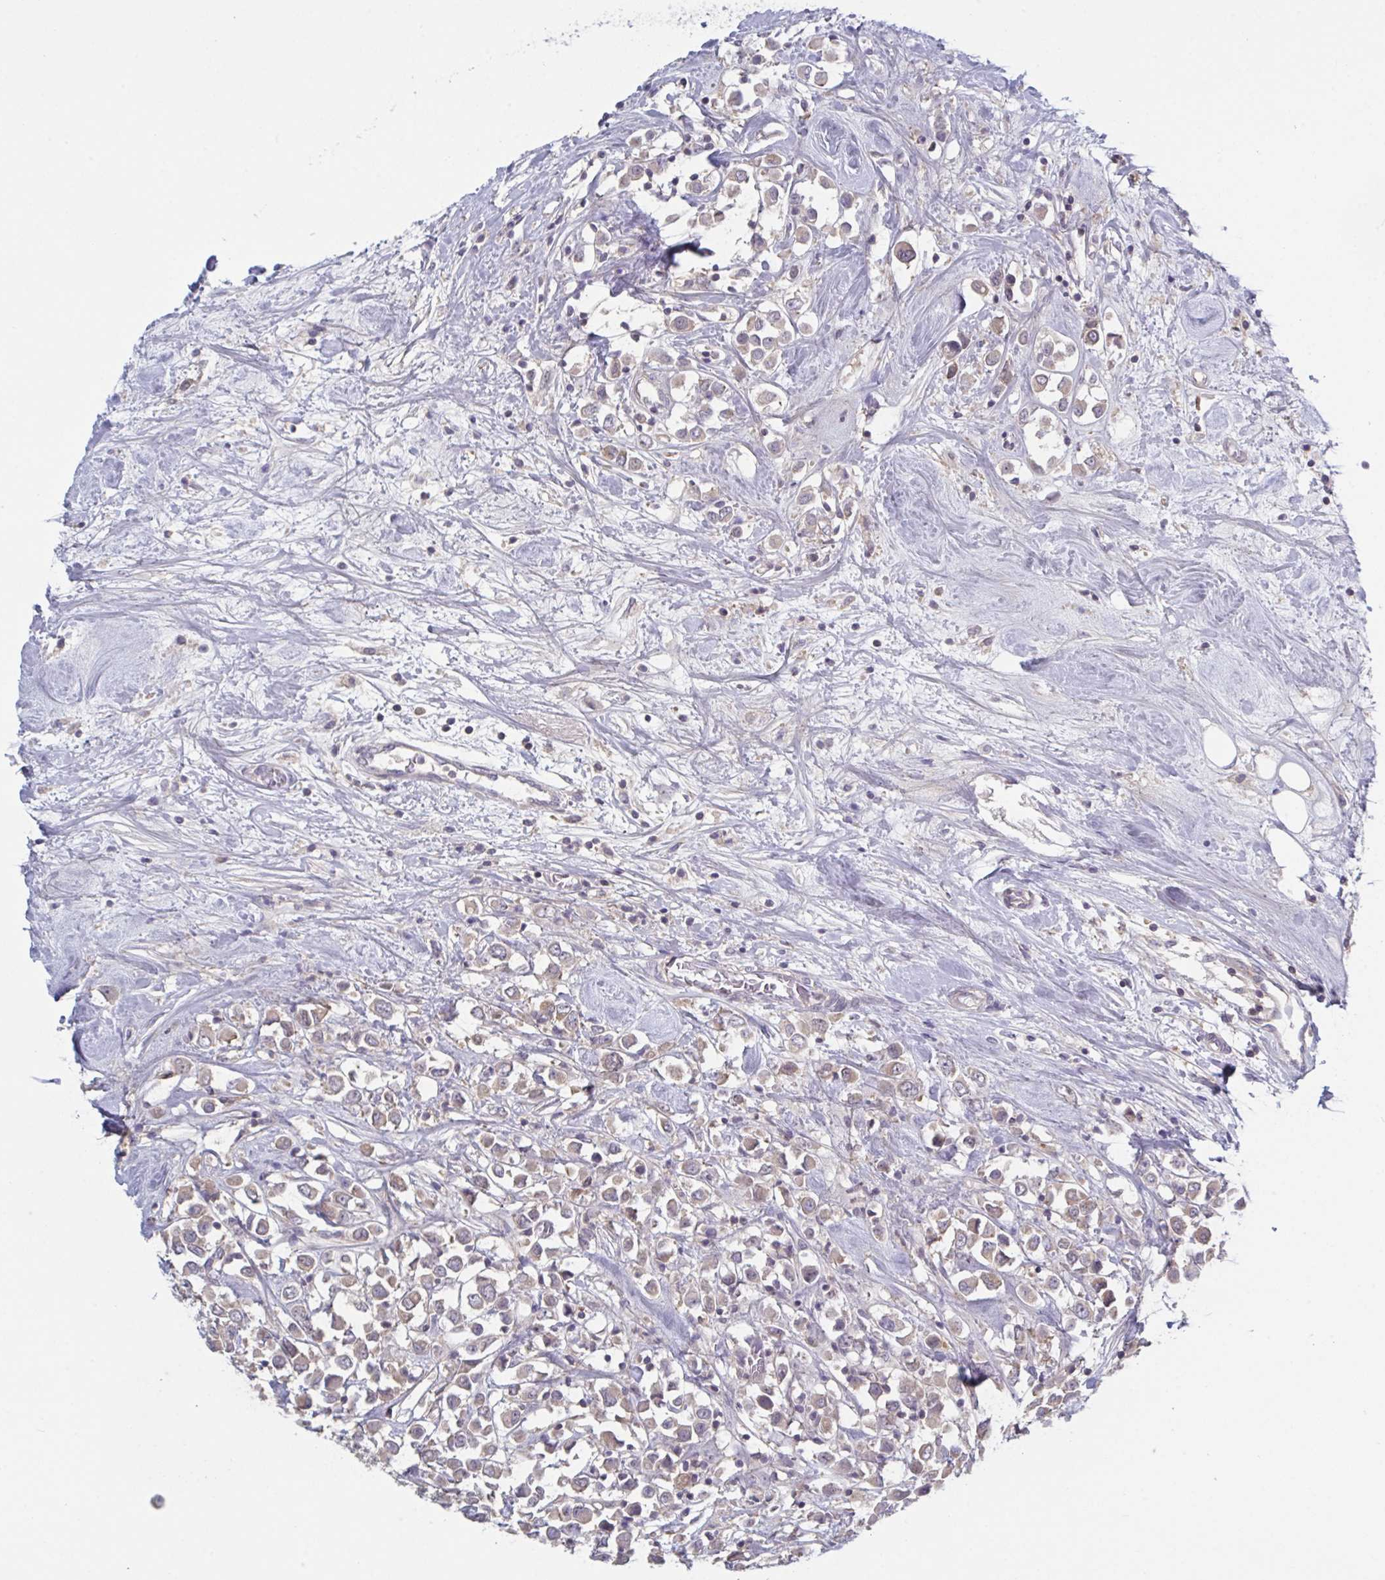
{"staining": {"intensity": "weak", "quantity": ">75%", "location": "cytoplasmic/membranous"}, "tissue": "breast cancer", "cell_type": "Tumor cells", "image_type": "cancer", "snomed": [{"axis": "morphology", "description": "Duct carcinoma"}, {"axis": "topography", "description": "Breast"}], "caption": "Breast cancer (intraductal carcinoma) stained for a protein (brown) exhibits weak cytoplasmic/membranous positive positivity in approximately >75% of tumor cells.", "gene": "STK26", "patient": {"sex": "female", "age": 61}}